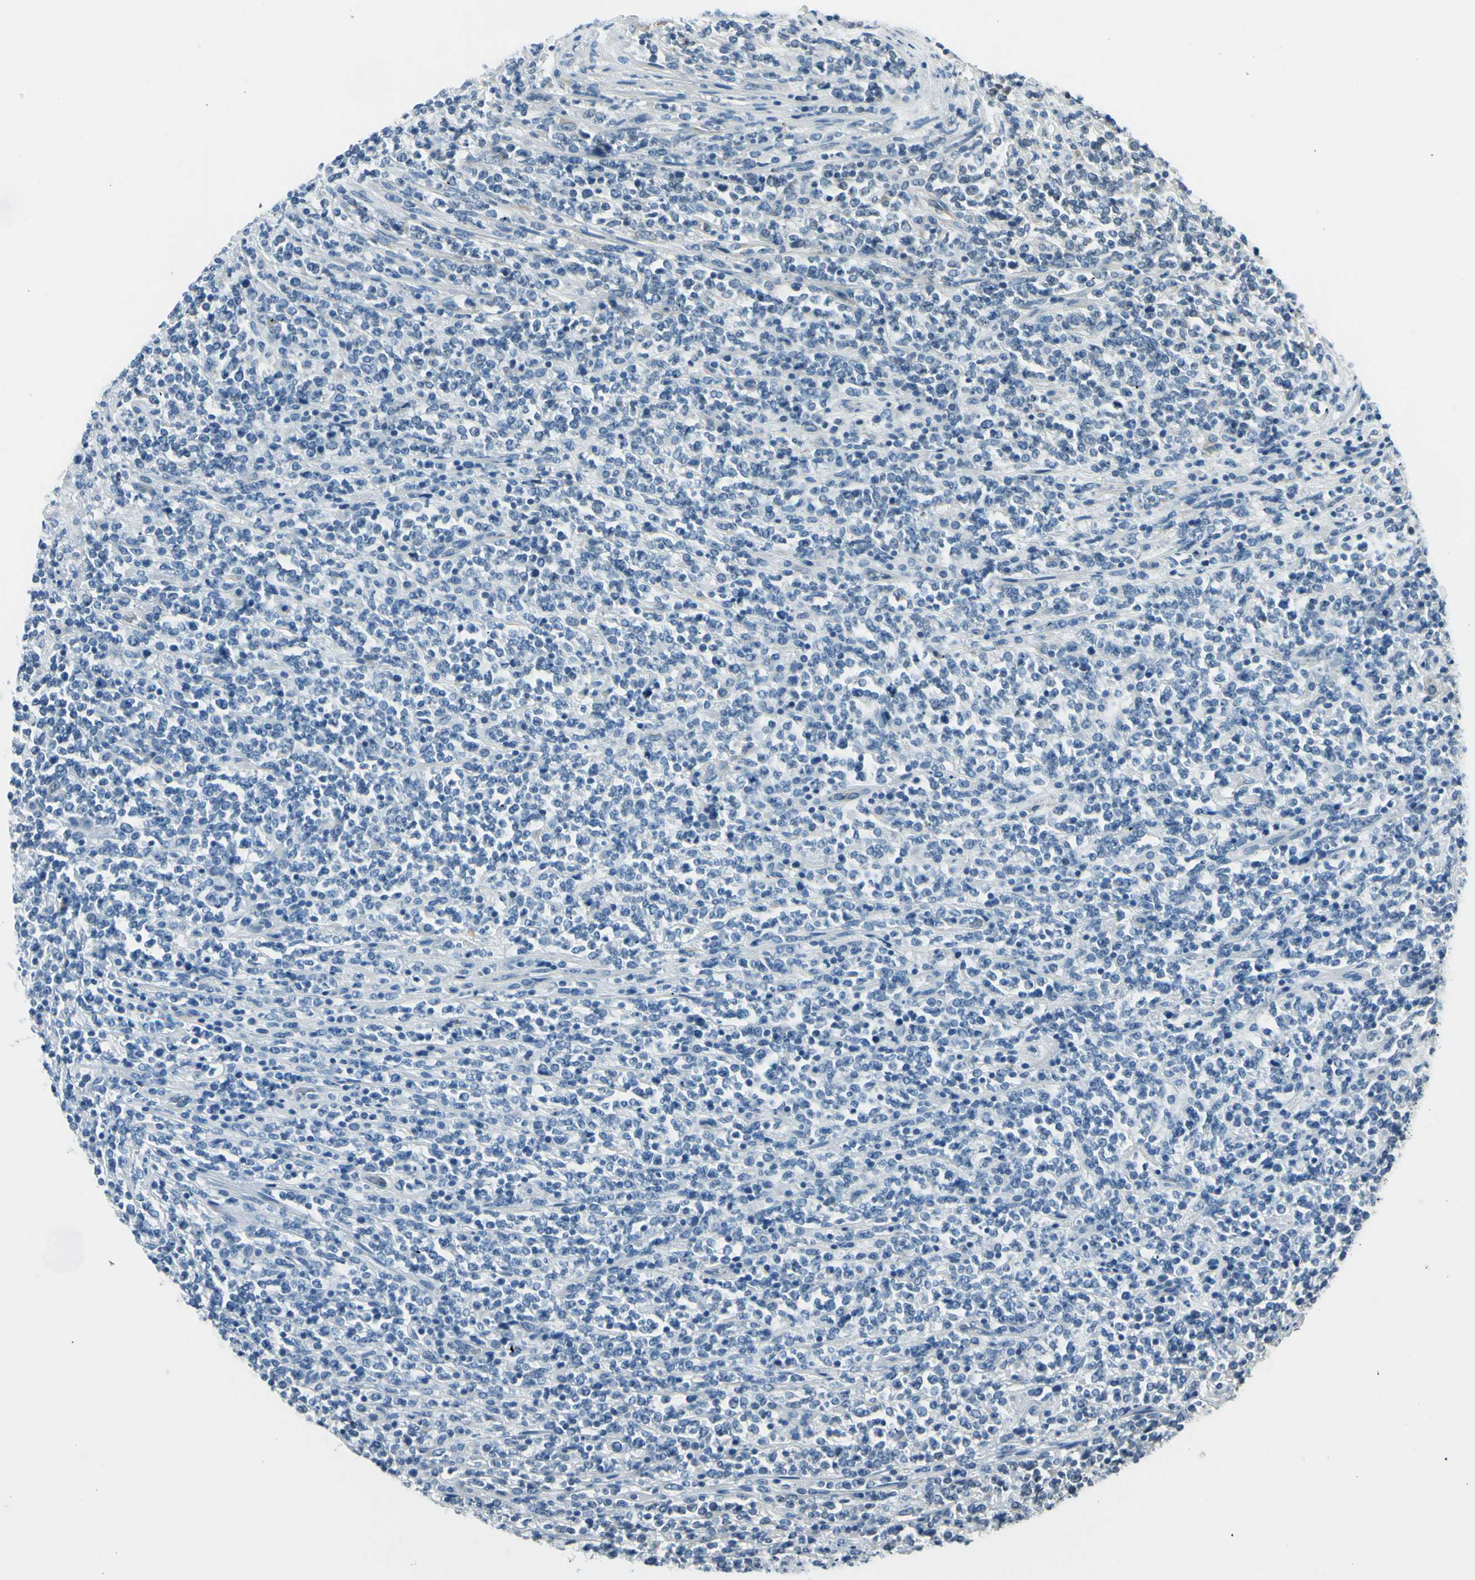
{"staining": {"intensity": "negative", "quantity": "none", "location": "none"}, "tissue": "lymphoma", "cell_type": "Tumor cells", "image_type": "cancer", "snomed": [{"axis": "morphology", "description": "Malignant lymphoma, non-Hodgkin's type, High grade"}, {"axis": "topography", "description": "Soft tissue"}], "caption": "This is a histopathology image of immunohistochemistry (IHC) staining of malignant lymphoma, non-Hodgkin's type (high-grade), which shows no positivity in tumor cells.", "gene": "IGDCC4", "patient": {"sex": "male", "age": 18}}